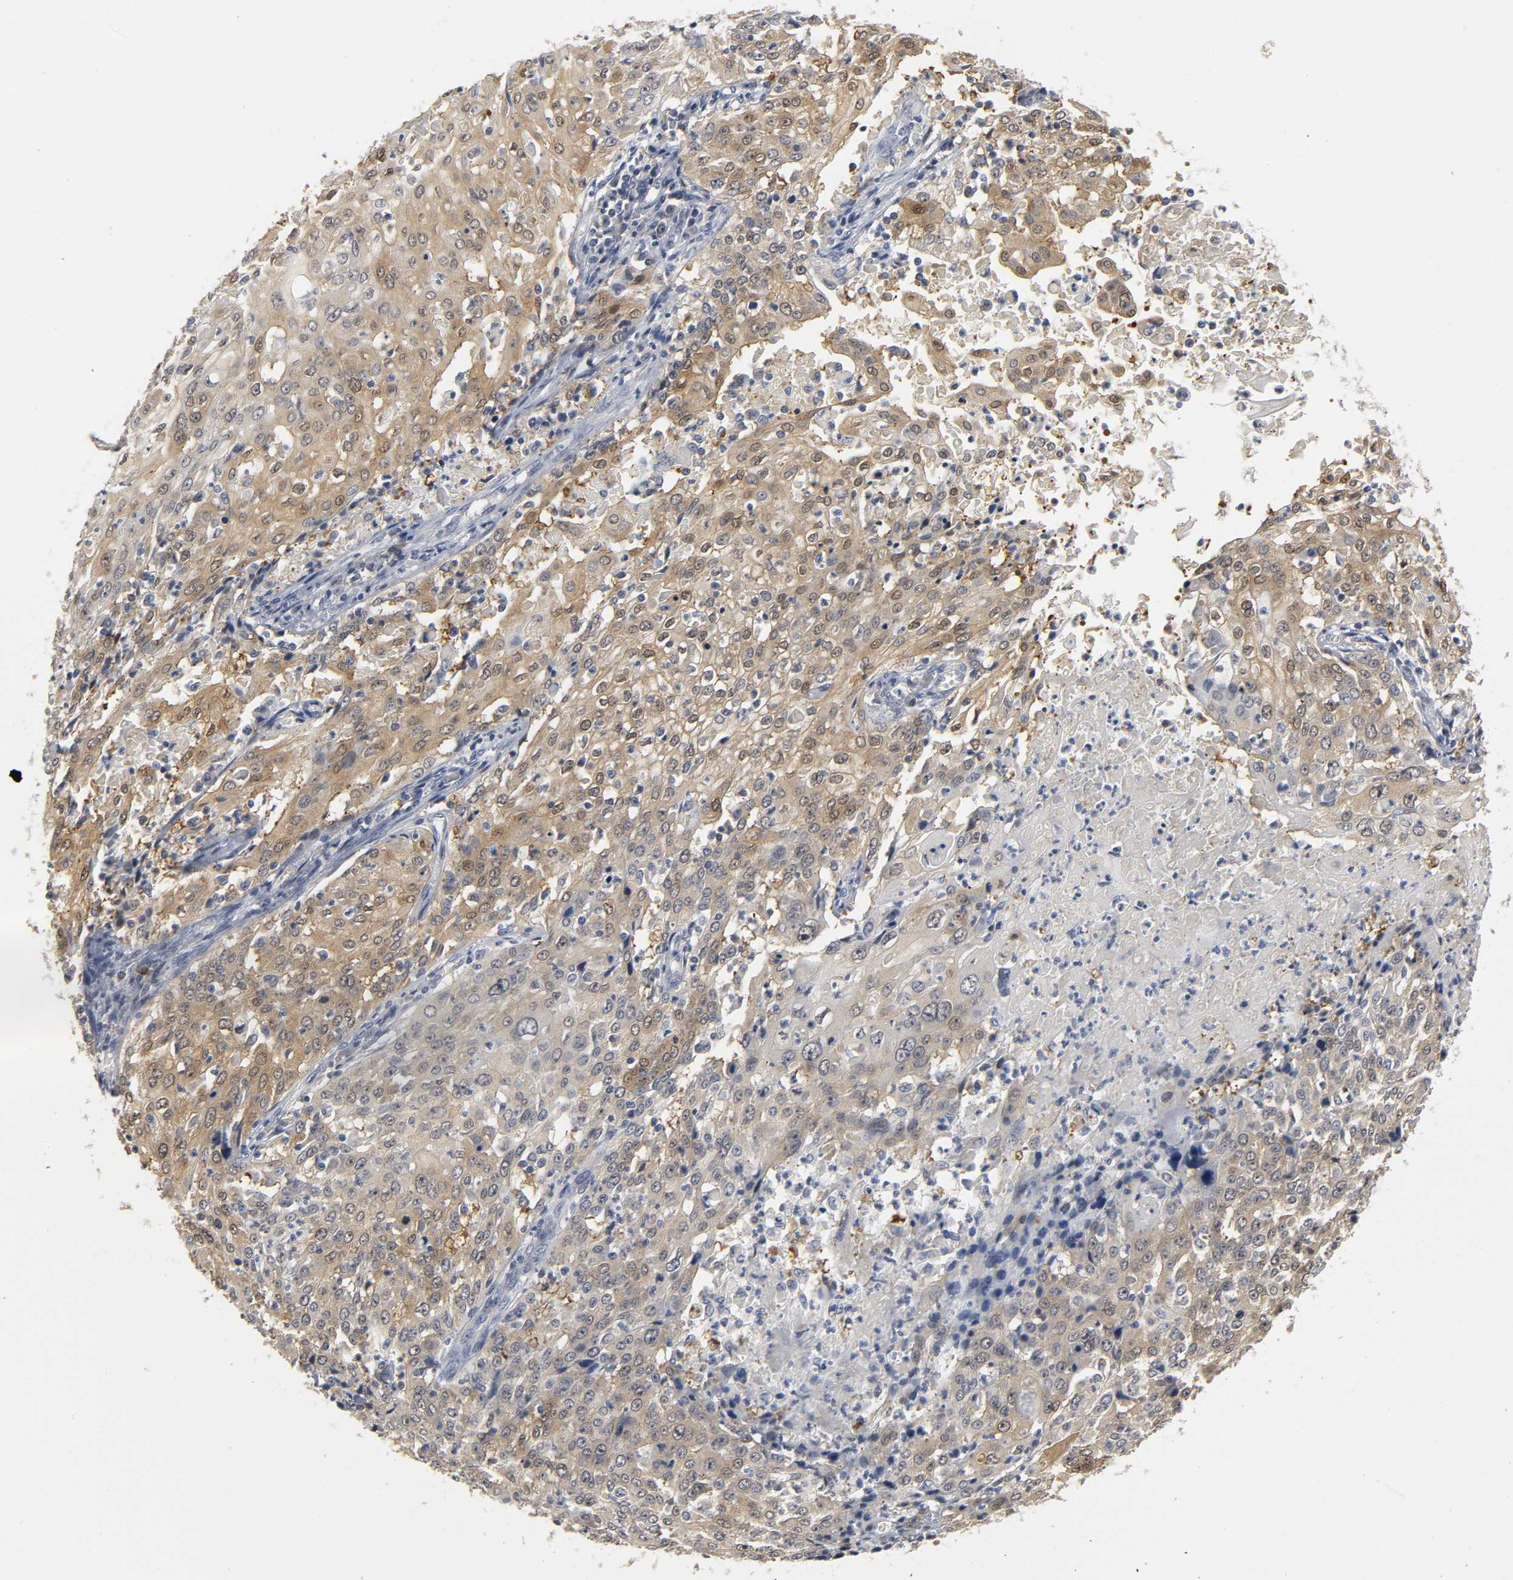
{"staining": {"intensity": "weak", "quantity": ">75%", "location": "cytoplasmic/membranous"}, "tissue": "cervical cancer", "cell_type": "Tumor cells", "image_type": "cancer", "snomed": [{"axis": "morphology", "description": "Squamous cell carcinoma, NOS"}, {"axis": "topography", "description": "Cervix"}], "caption": "Protein staining displays weak cytoplasmic/membranous positivity in about >75% of tumor cells in squamous cell carcinoma (cervical). The staining is performed using DAB brown chromogen to label protein expression. The nuclei are counter-stained blue using hematoxylin.", "gene": "PDLIM3", "patient": {"sex": "female", "age": 39}}